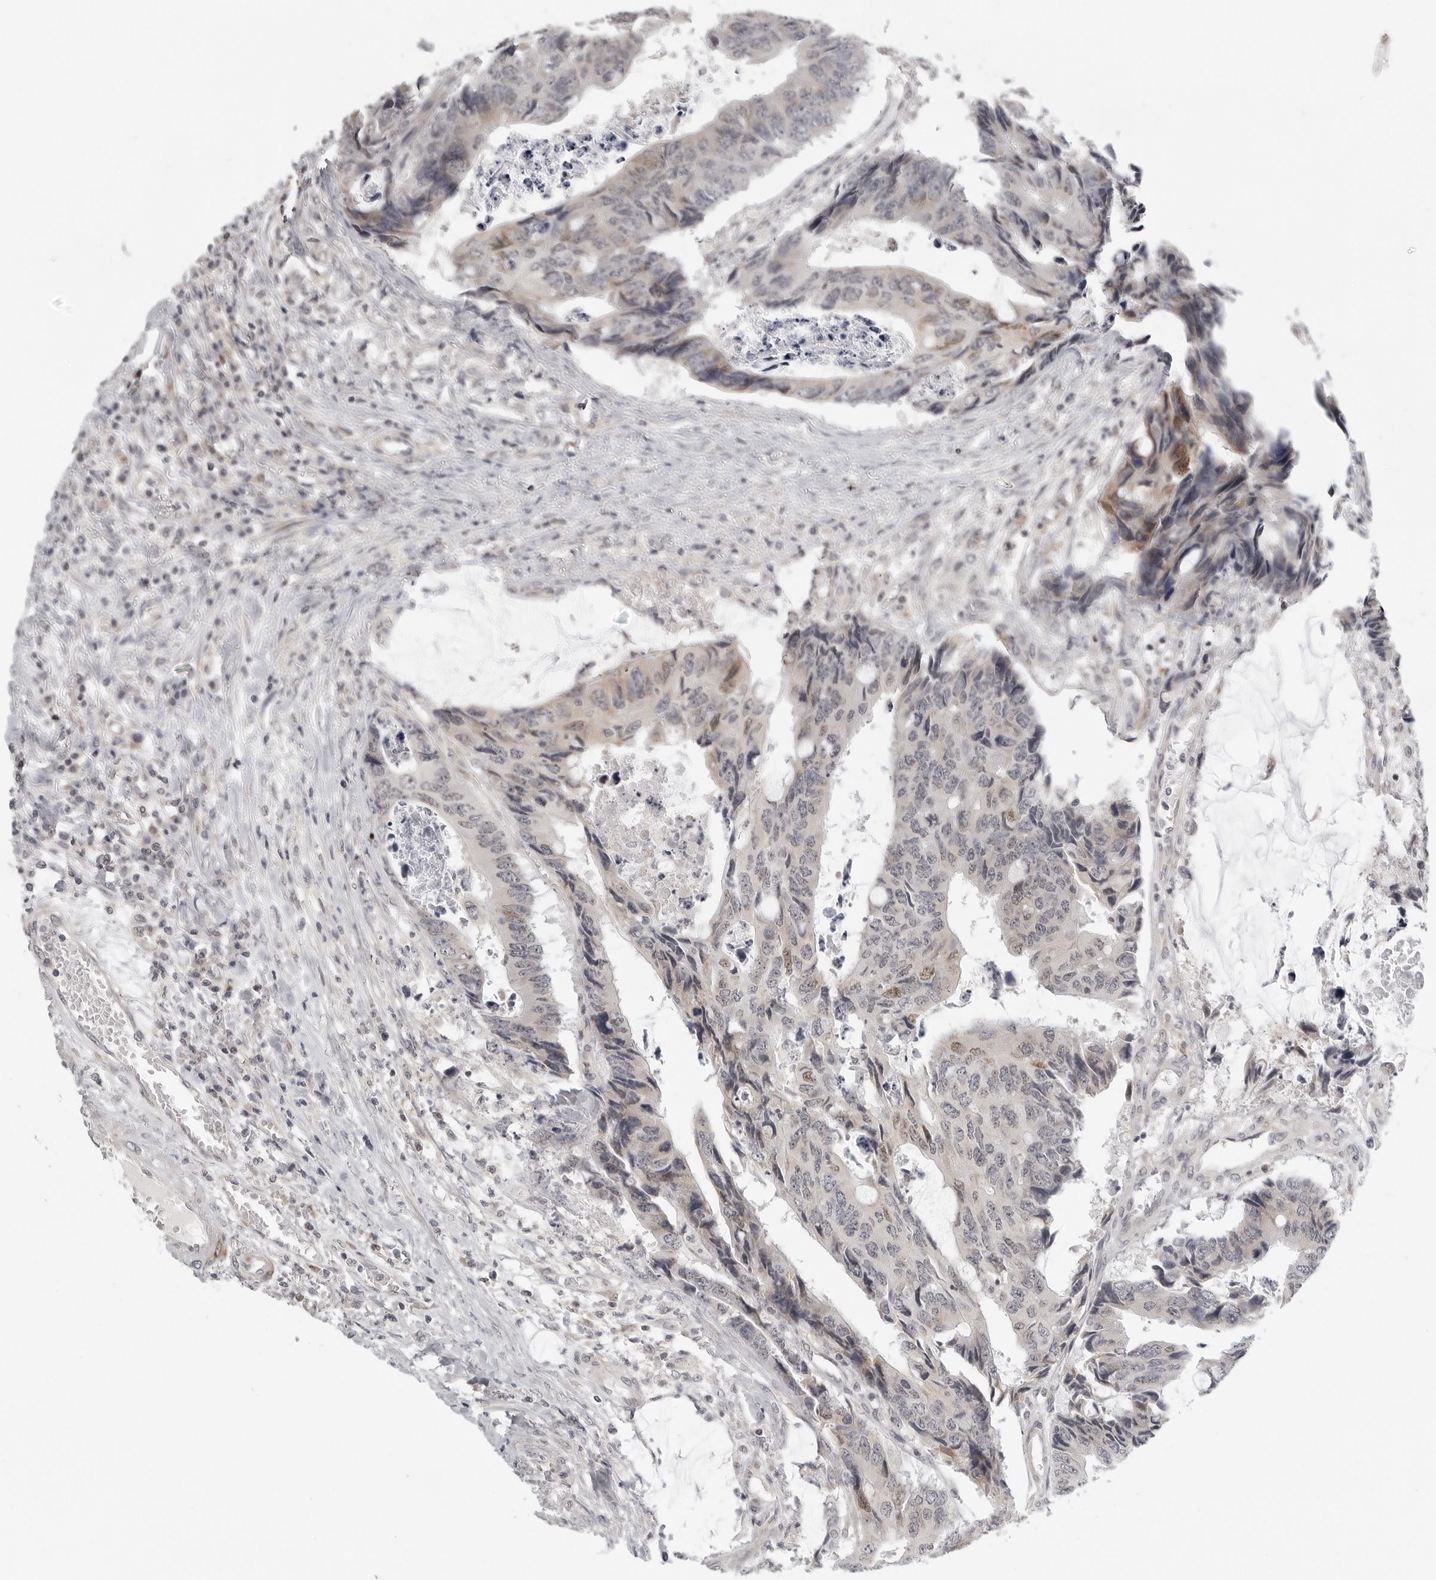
{"staining": {"intensity": "weak", "quantity": "<25%", "location": "nuclear"}, "tissue": "colorectal cancer", "cell_type": "Tumor cells", "image_type": "cancer", "snomed": [{"axis": "morphology", "description": "Adenocarcinoma, NOS"}, {"axis": "topography", "description": "Rectum"}], "caption": "Immunohistochemistry of human colorectal adenocarcinoma exhibits no positivity in tumor cells.", "gene": "TUT4", "patient": {"sex": "male", "age": 84}}